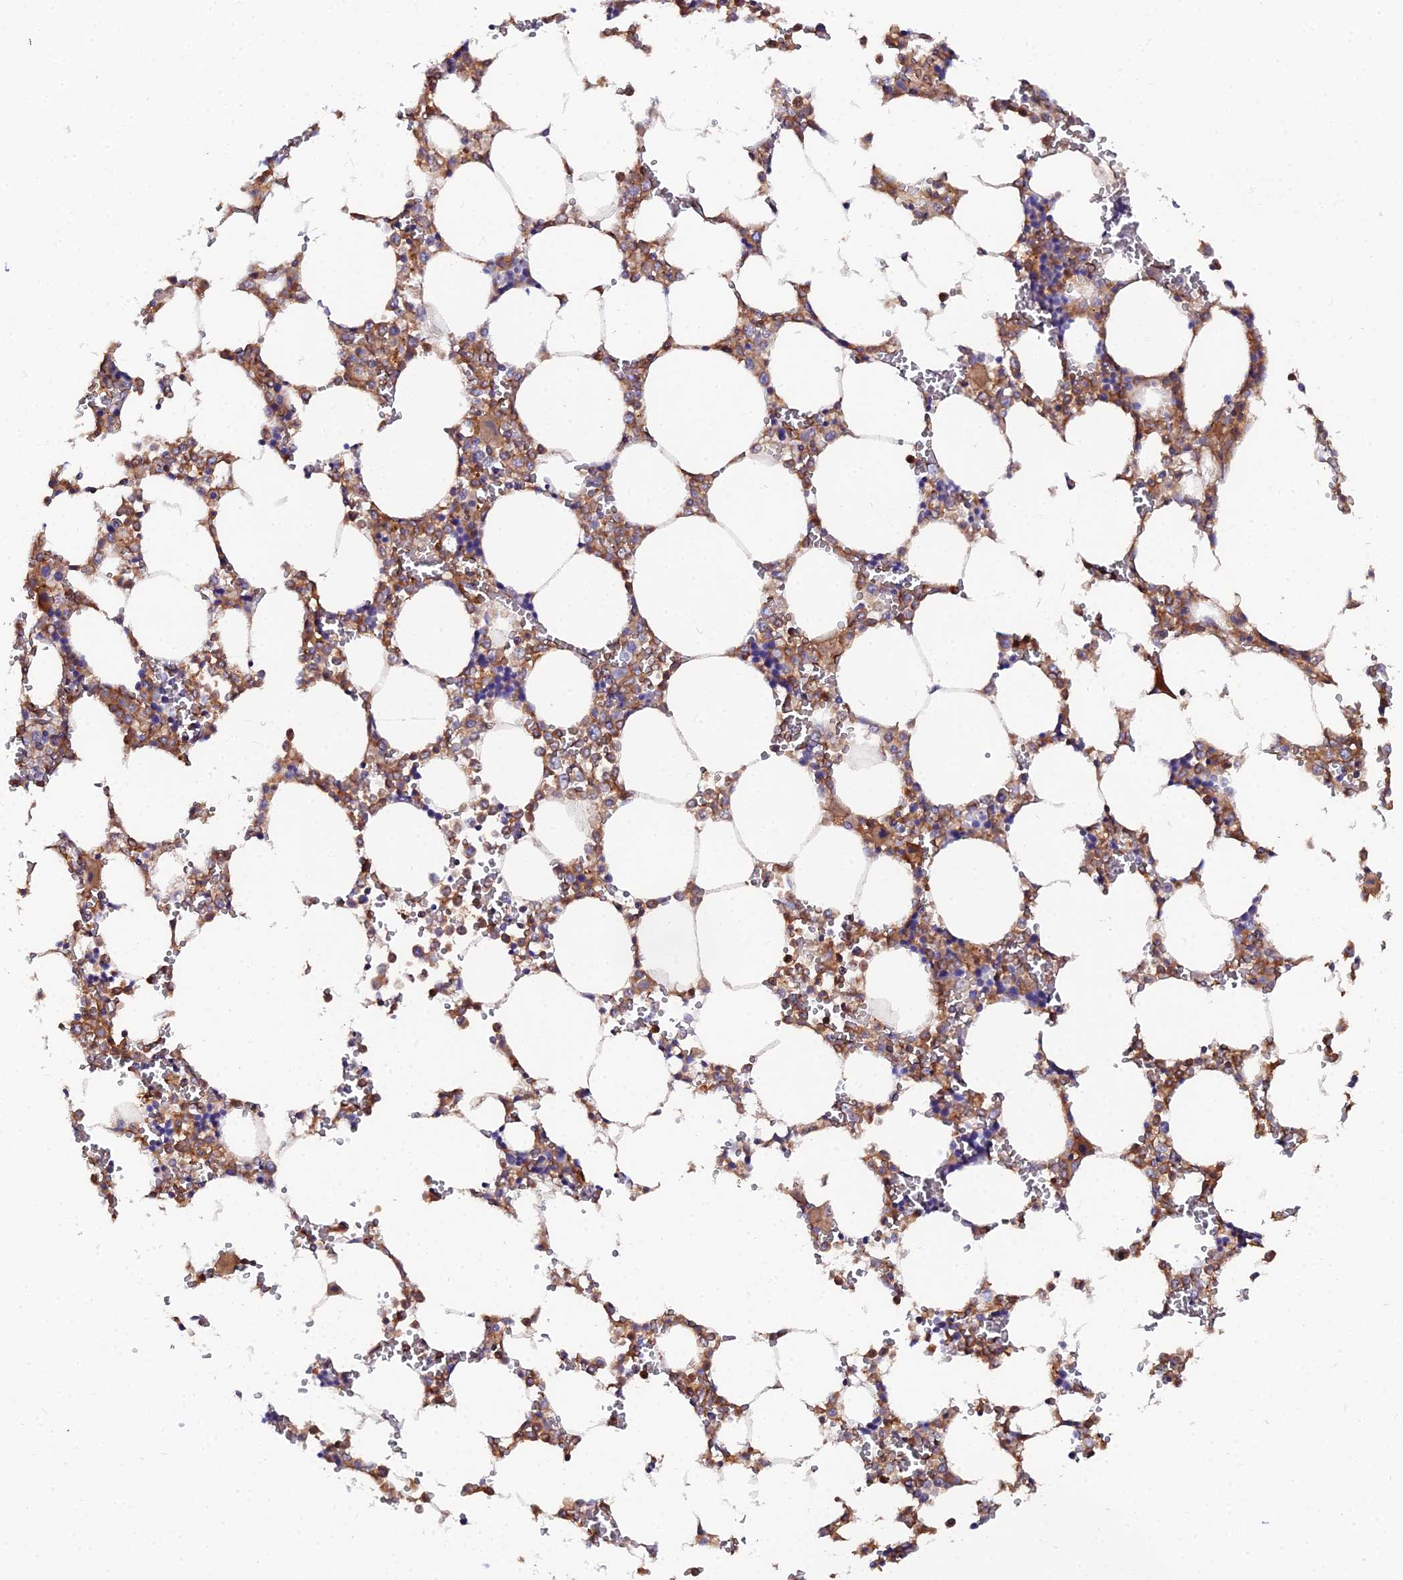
{"staining": {"intensity": "weak", "quantity": "25%-75%", "location": "cytoplasmic/membranous"}, "tissue": "bone marrow", "cell_type": "Hematopoietic cells", "image_type": "normal", "snomed": [{"axis": "morphology", "description": "Normal tissue, NOS"}, {"axis": "topography", "description": "Bone marrow"}], "caption": "Weak cytoplasmic/membranous expression for a protein is present in approximately 25%-75% of hematopoietic cells of normal bone marrow using immunohistochemistry.", "gene": "GNG5B", "patient": {"sex": "male", "age": 64}}